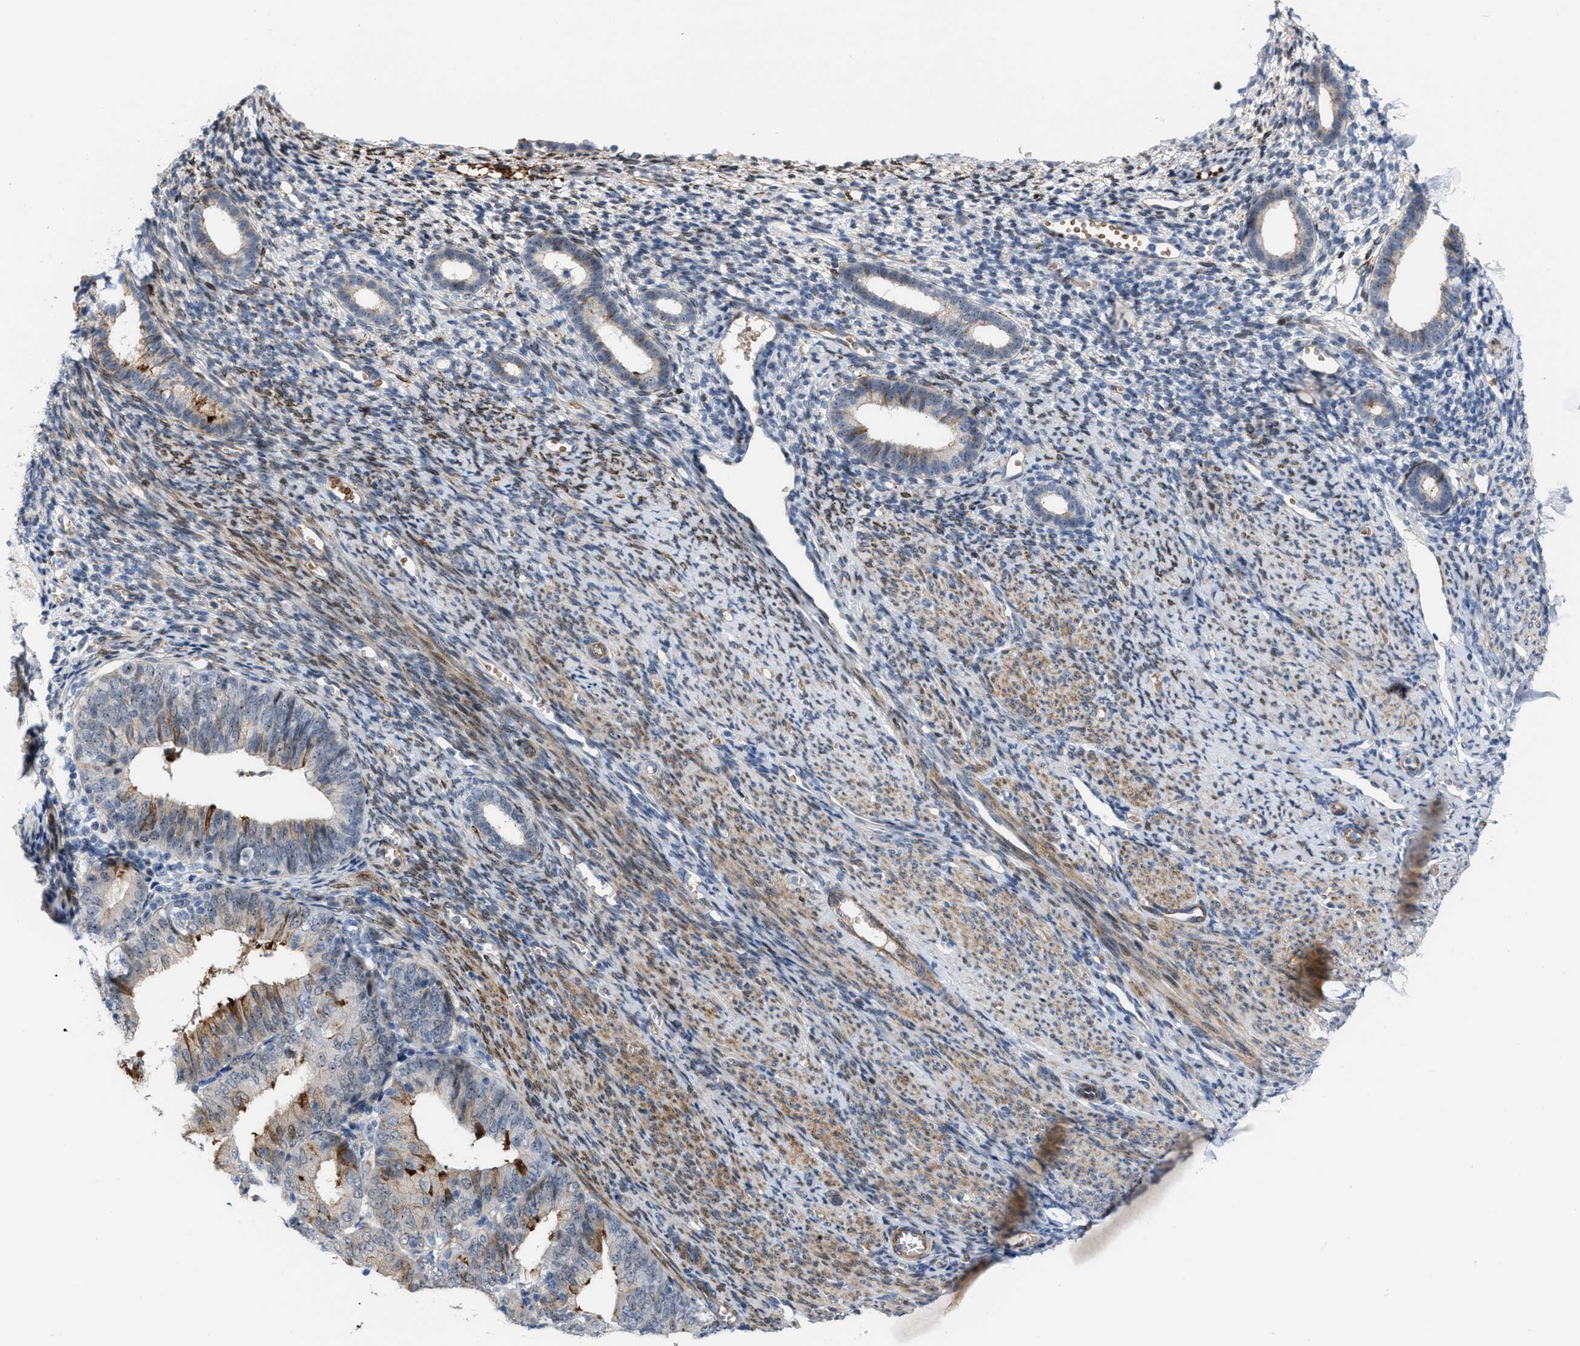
{"staining": {"intensity": "weak", "quantity": "25%-75%", "location": "cytoplasmic/membranous"}, "tissue": "endometrium", "cell_type": "Cells in endometrial stroma", "image_type": "normal", "snomed": [{"axis": "morphology", "description": "Normal tissue, NOS"}, {"axis": "morphology", "description": "Adenocarcinoma, NOS"}, {"axis": "topography", "description": "Endometrium"}], "caption": "Endometrium was stained to show a protein in brown. There is low levels of weak cytoplasmic/membranous positivity in approximately 25%-75% of cells in endometrial stroma.", "gene": "POLR1F", "patient": {"sex": "female", "age": 57}}